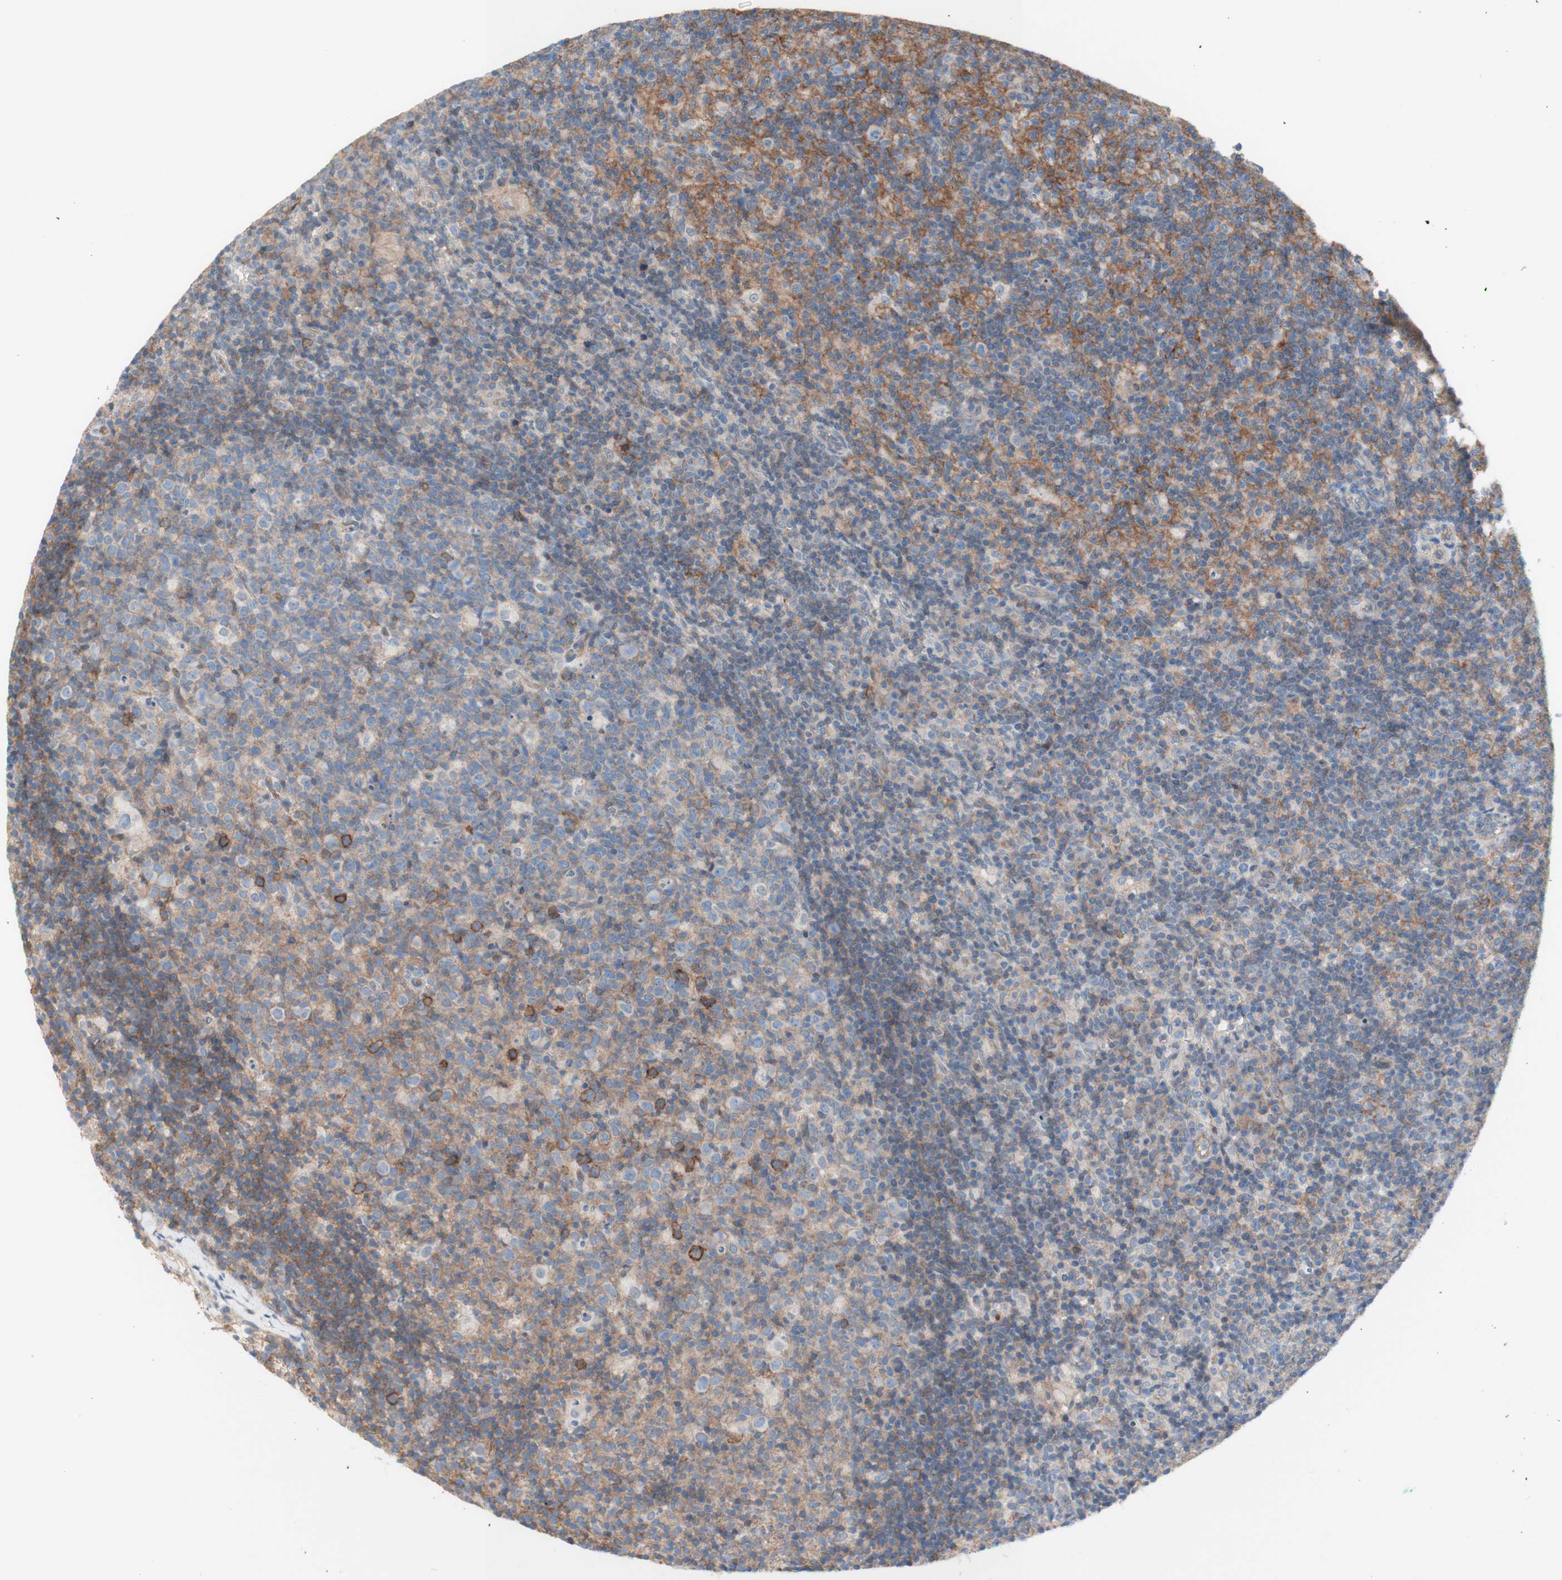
{"staining": {"intensity": "moderate", "quantity": "25%-75%", "location": "cytoplasmic/membranous"}, "tissue": "lymph node", "cell_type": "Germinal center cells", "image_type": "normal", "snomed": [{"axis": "morphology", "description": "Normal tissue, NOS"}, {"axis": "morphology", "description": "Inflammation, NOS"}, {"axis": "topography", "description": "Lymph node"}], "caption": "Germinal center cells exhibit medium levels of moderate cytoplasmic/membranous positivity in approximately 25%-75% of cells in benign human lymph node. Nuclei are stained in blue.", "gene": "CD46", "patient": {"sex": "male", "age": 55}}